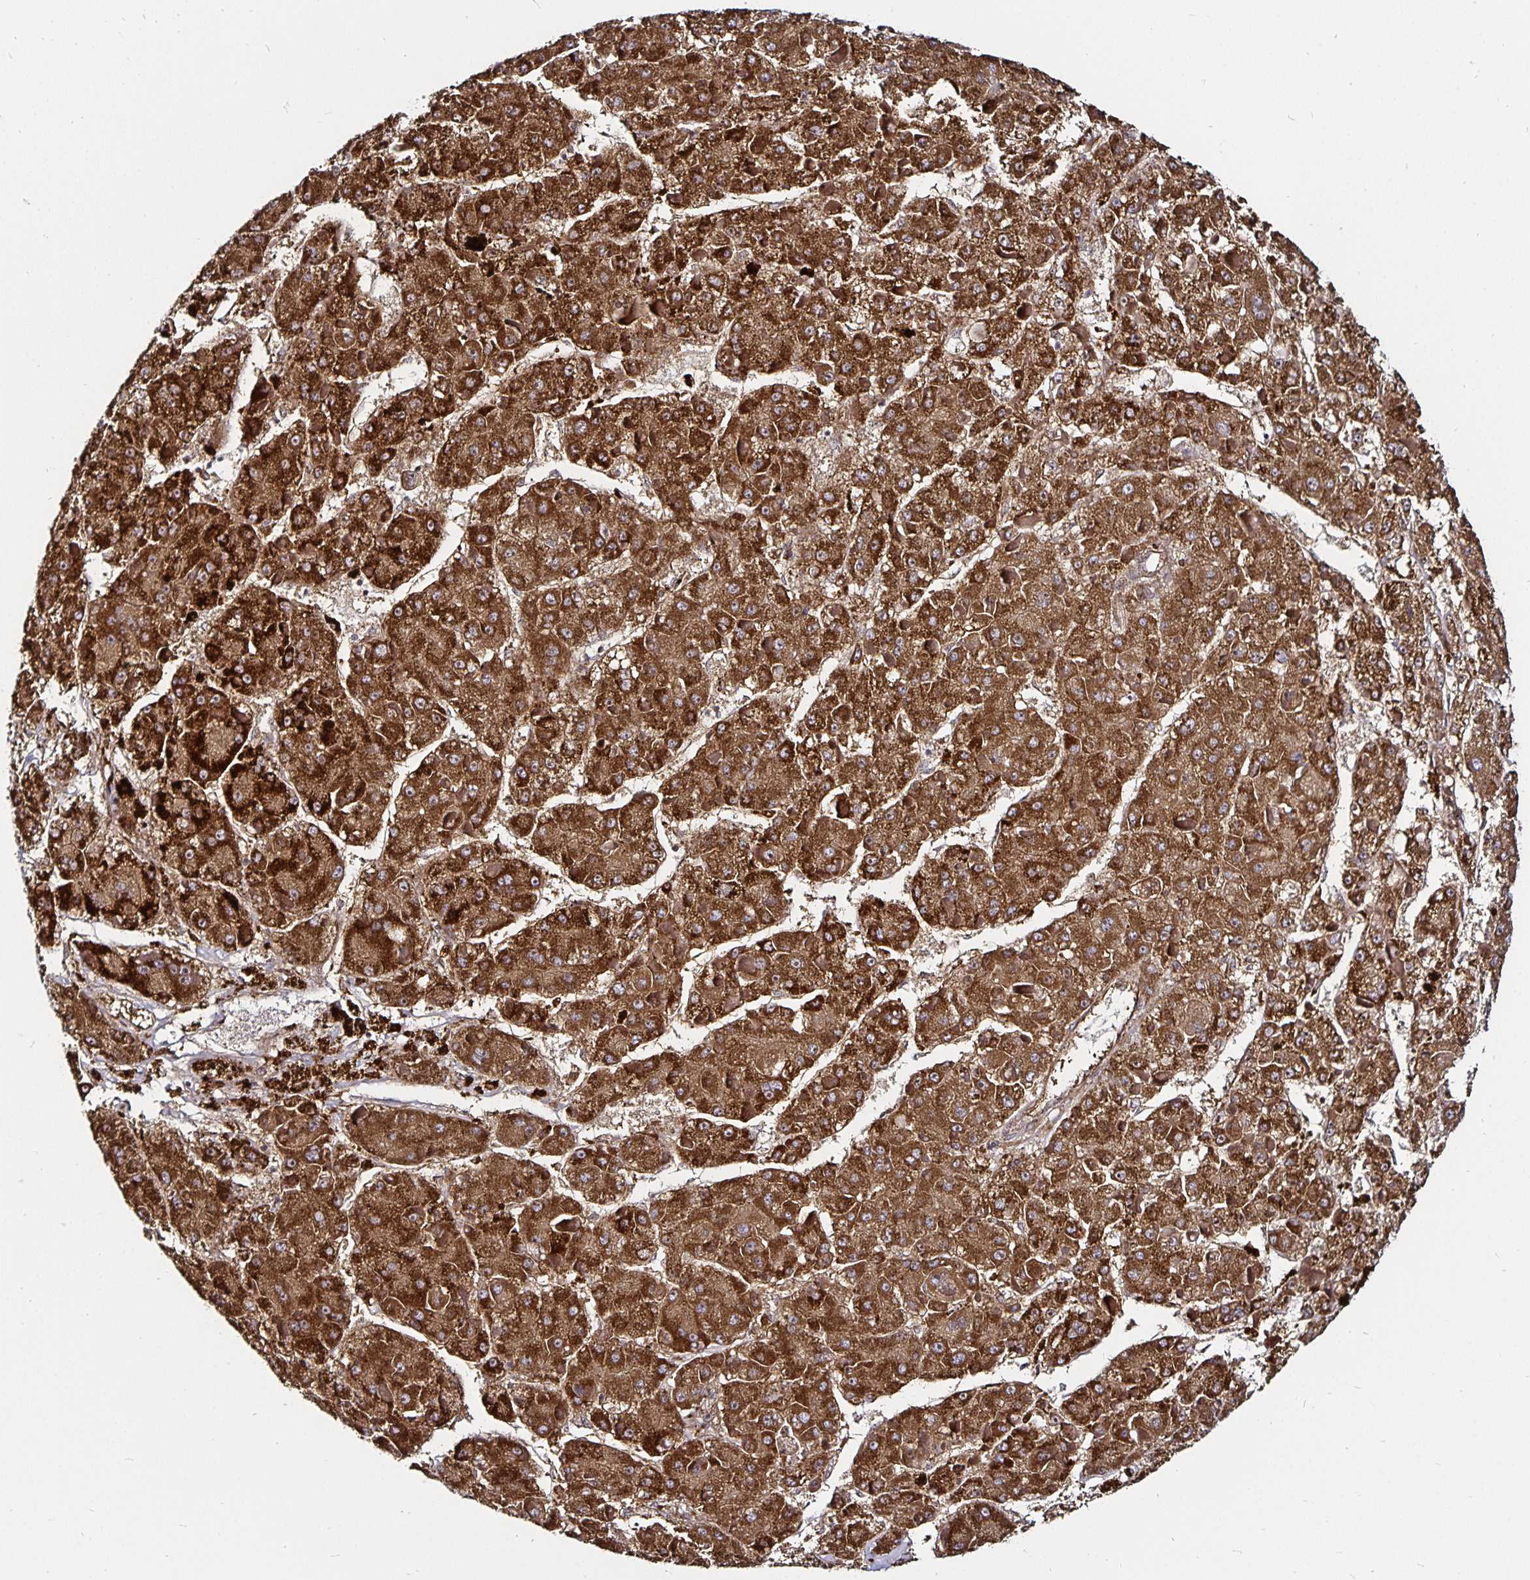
{"staining": {"intensity": "strong", "quantity": ">75%", "location": "cytoplasmic/membranous"}, "tissue": "liver cancer", "cell_type": "Tumor cells", "image_type": "cancer", "snomed": [{"axis": "morphology", "description": "Carcinoma, Hepatocellular, NOS"}, {"axis": "topography", "description": "Liver"}], "caption": "Brown immunohistochemical staining in human liver cancer exhibits strong cytoplasmic/membranous staining in about >75% of tumor cells.", "gene": "CYP27A1", "patient": {"sex": "female", "age": 73}}